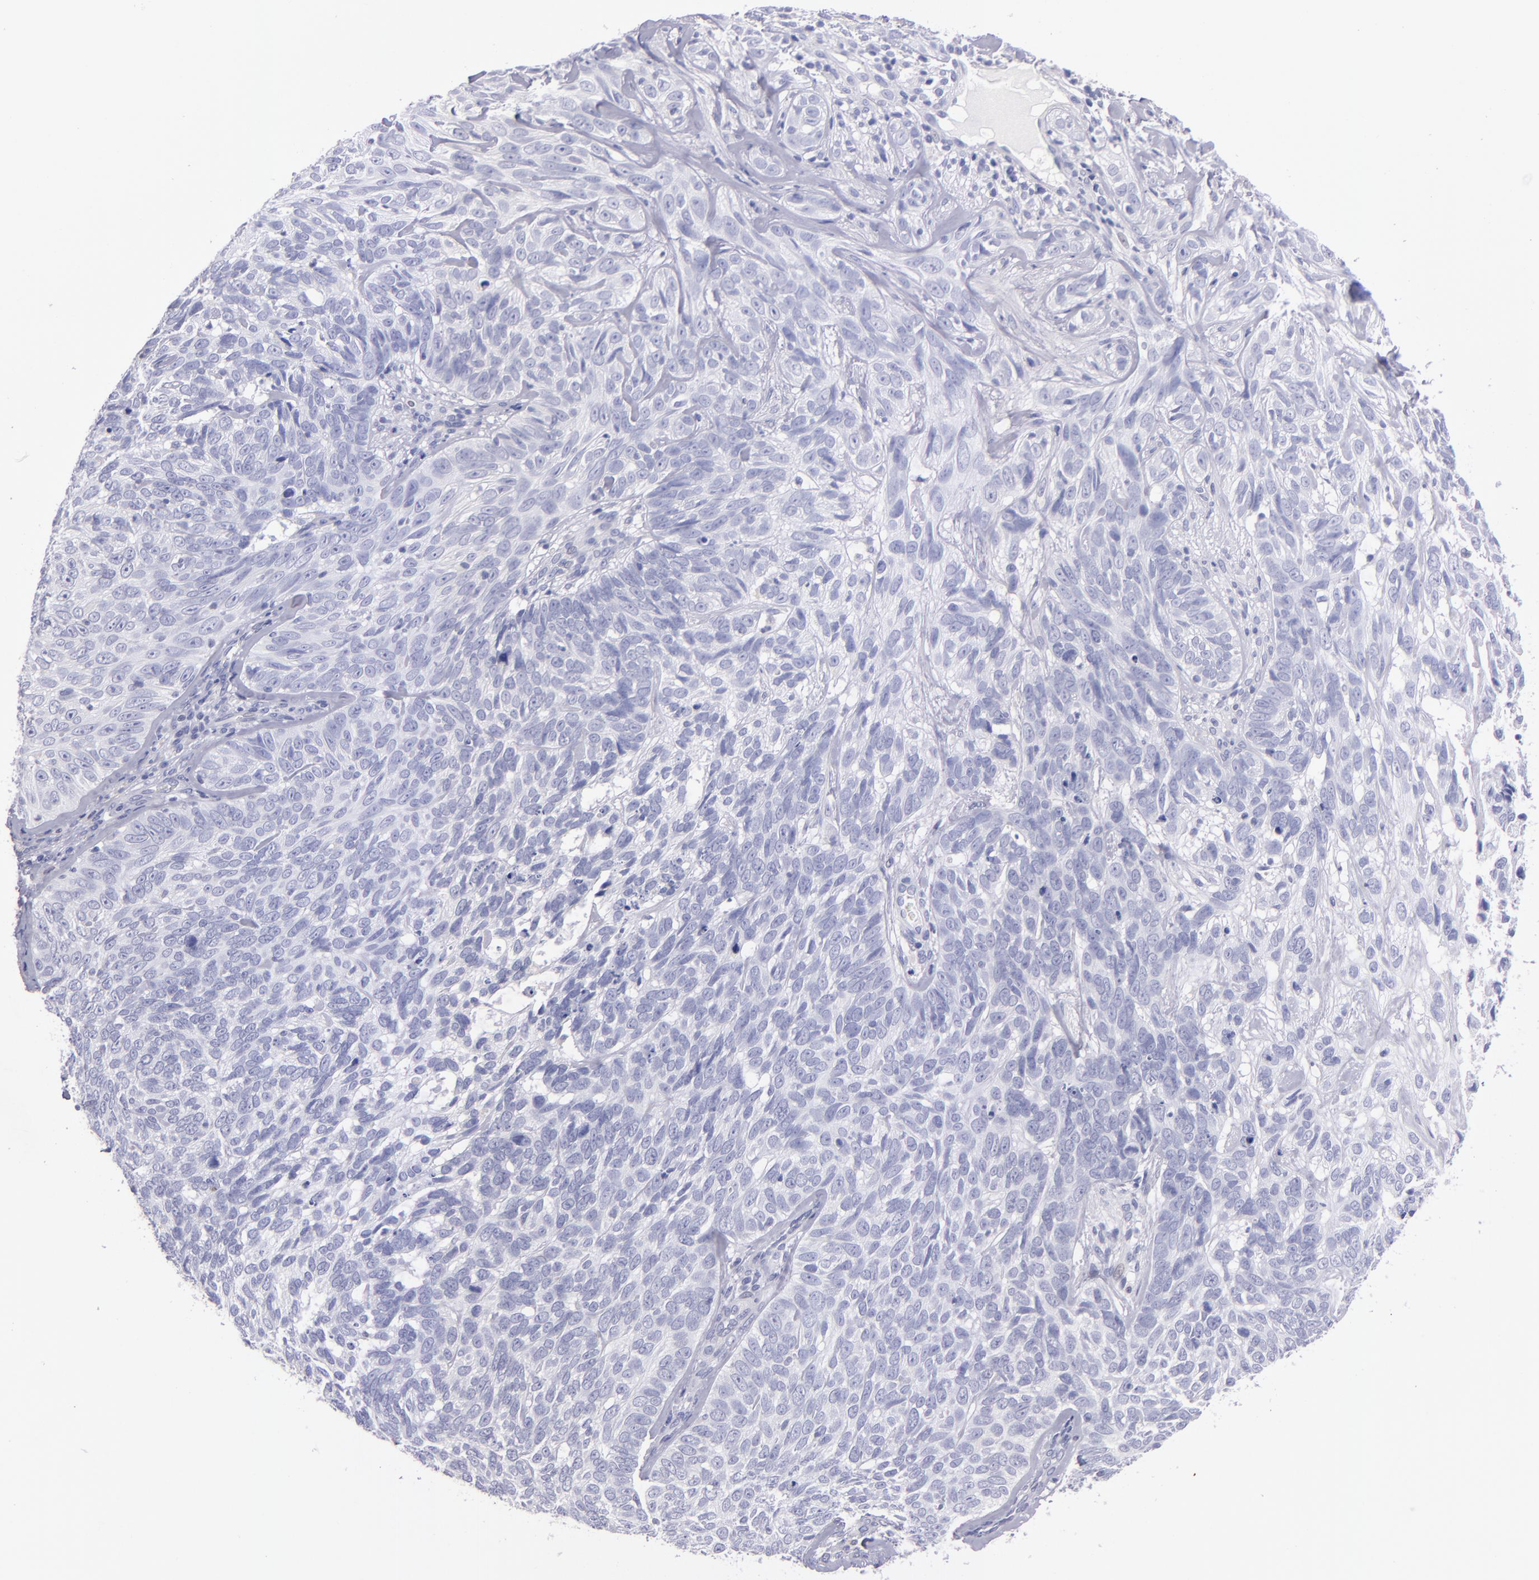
{"staining": {"intensity": "negative", "quantity": "none", "location": "none"}, "tissue": "skin cancer", "cell_type": "Tumor cells", "image_type": "cancer", "snomed": [{"axis": "morphology", "description": "Basal cell carcinoma"}, {"axis": "topography", "description": "Skin"}], "caption": "An IHC micrograph of skin cancer (basal cell carcinoma) is shown. There is no staining in tumor cells of skin cancer (basal cell carcinoma).", "gene": "TG", "patient": {"sex": "male", "age": 72}}